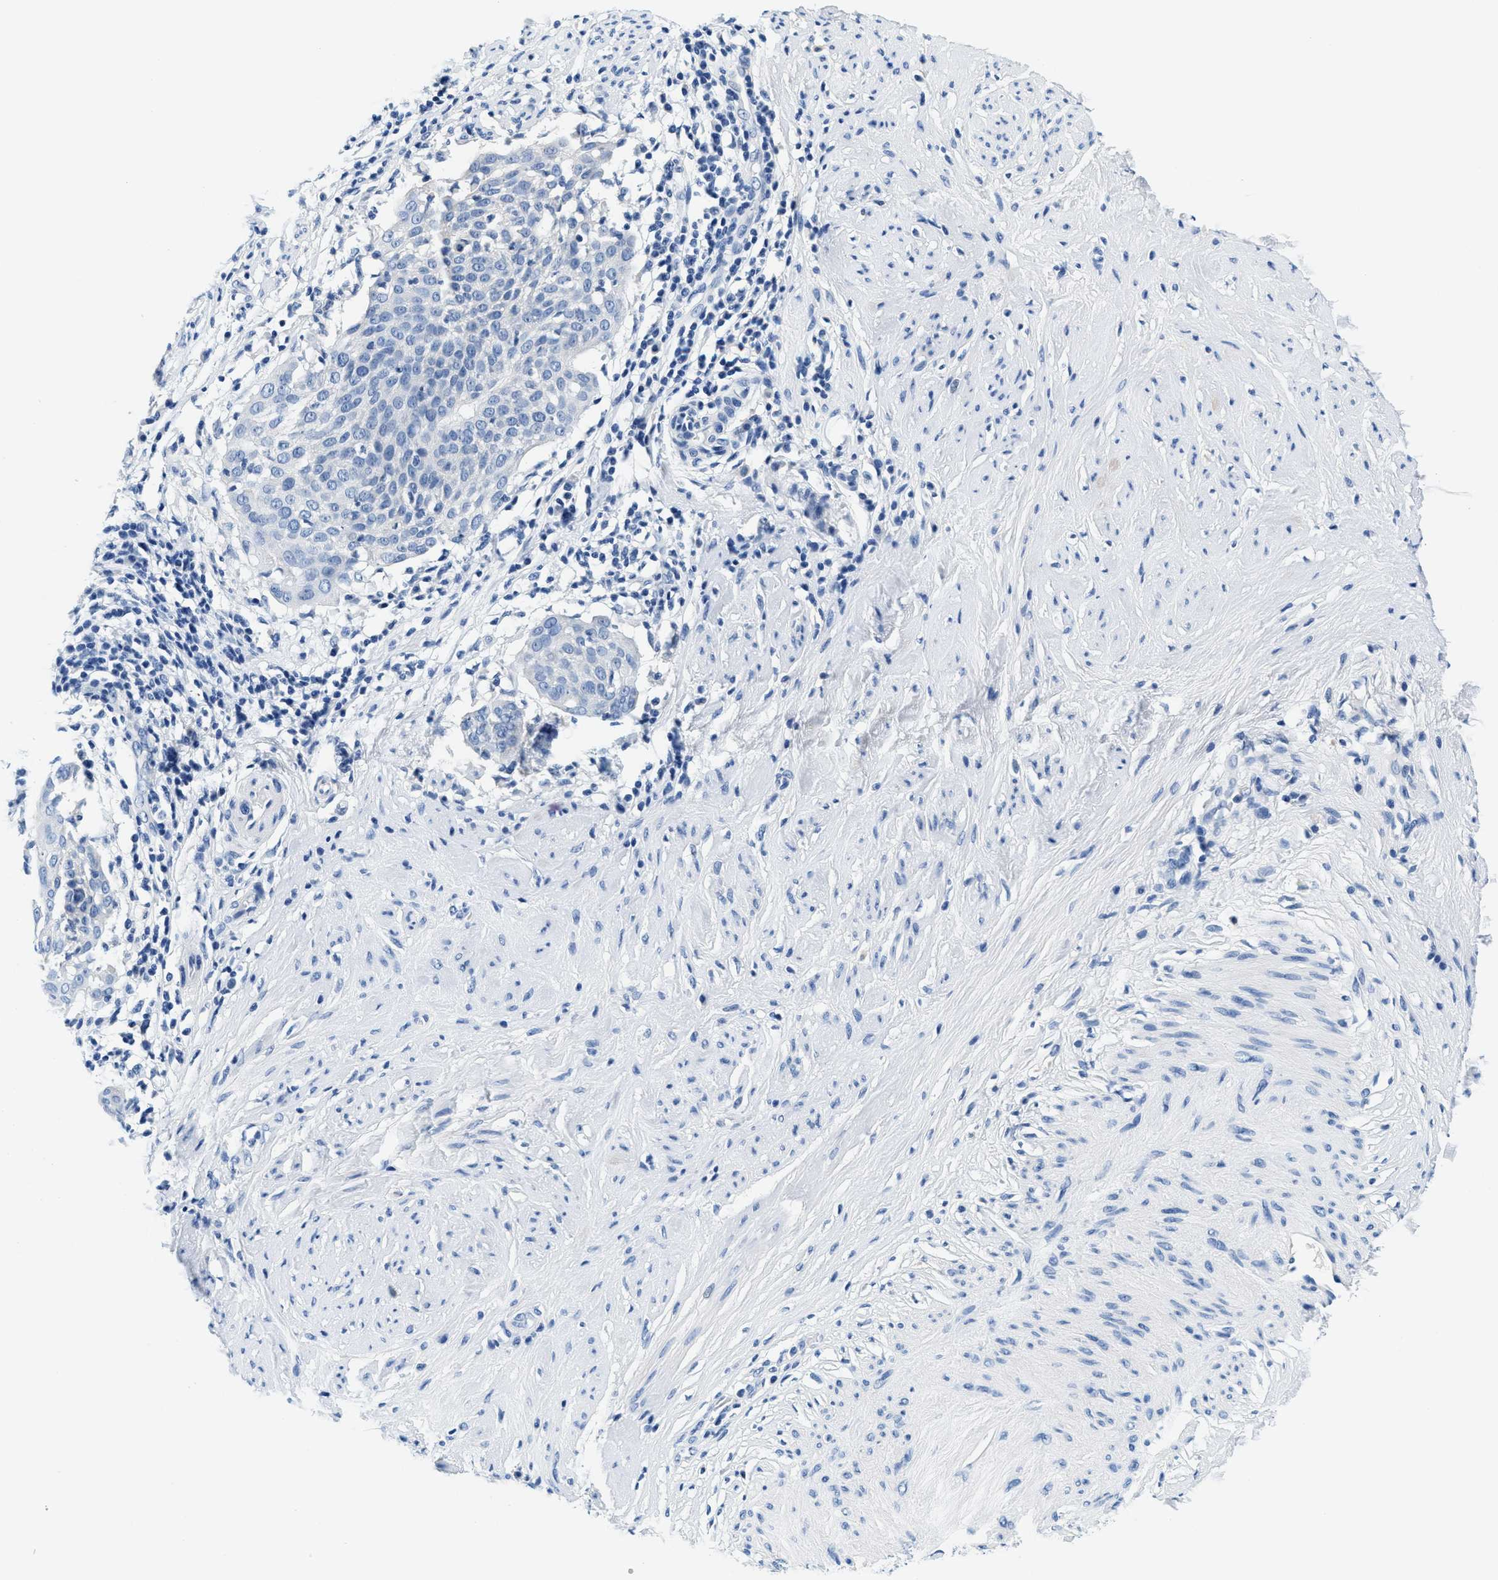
{"staining": {"intensity": "negative", "quantity": "none", "location": "none"}, "tissue": "cervical cancer", "cell_type": "Tumor cells", "image_type": "cancer", "snomed": [{"axis": "morphology", "description": "Squamous cell carcinoma, NOS"}, {"axis": "topography", "description": "Cervix"}], "caption": "This histopathology image is of cervical squamous cell carcinoma stained with IHC to label a protein in brown with the nuclei are counter-stained blue. There is no expression in tumor cells. Nuclei are stained in blue.", "gene": "GSTM3", "patient": {"sex": "female", "age": 51}}